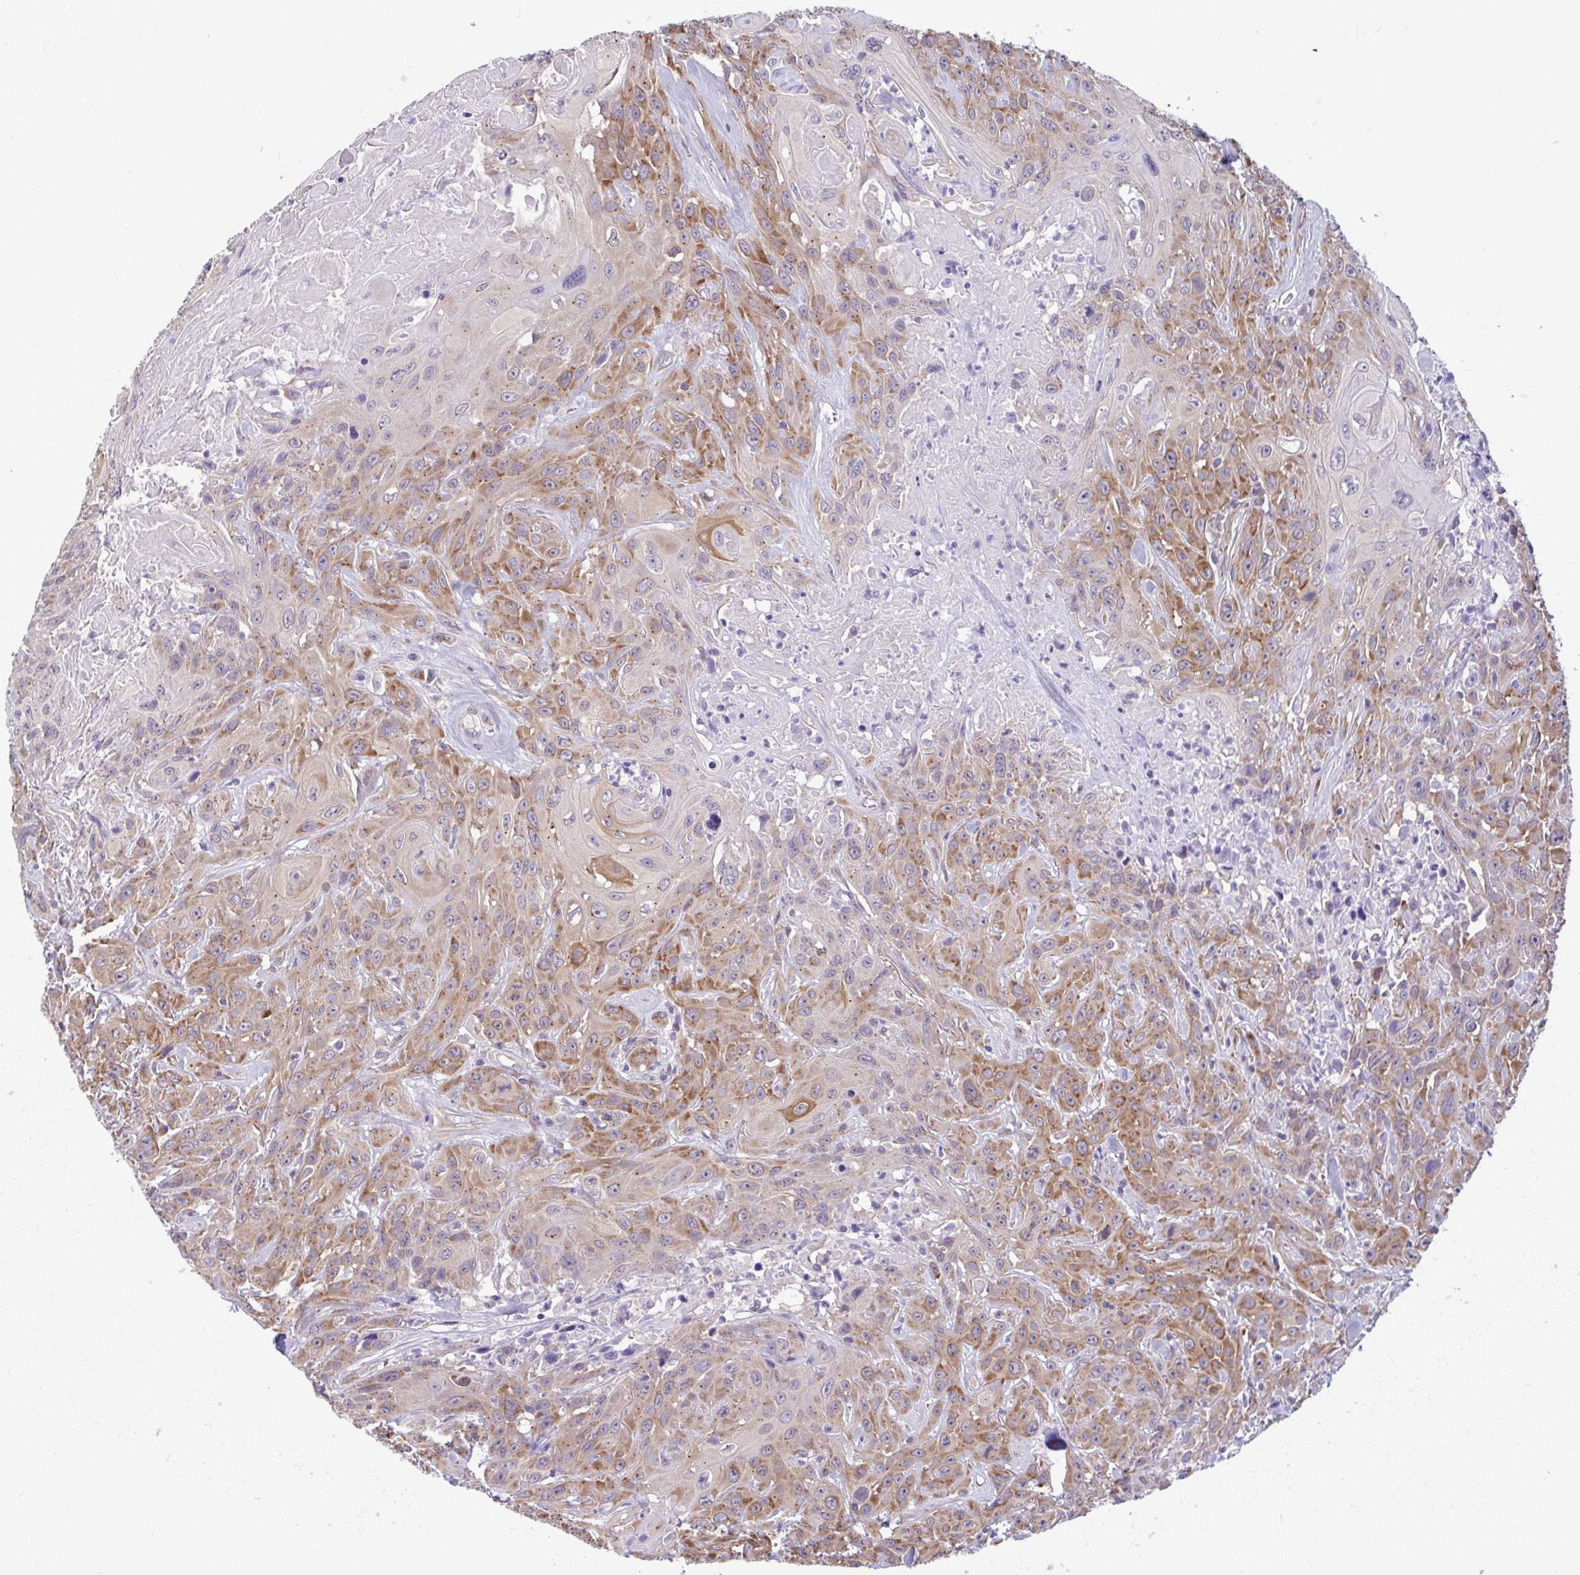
{"staining": {"intensity": "moderate", "quantity": ">75%", "location": "cytoplasmic/membranous"}, "tissue": "head and neck cancer", "cell_type": "Tumor cells", "image_type": "cancer", "snomed": [{"axis": "morphology", "description": "Squamous cell carcinoma, NOS"}, {"axis": "topography", "description": "Skin"}, {"axis": "topography", "description": "Head-Neck"}], "caption": "A brown stain highlights moderate cytoplasmic/membranous positivity of a protein in head and neck cancer (squamous cell carcinoma) tumor cells. (DAB = brown stain, brightfield microscopy at high magnification).", "gene": "TMEM108", "patient": {"sex": "male", "age": 80}}